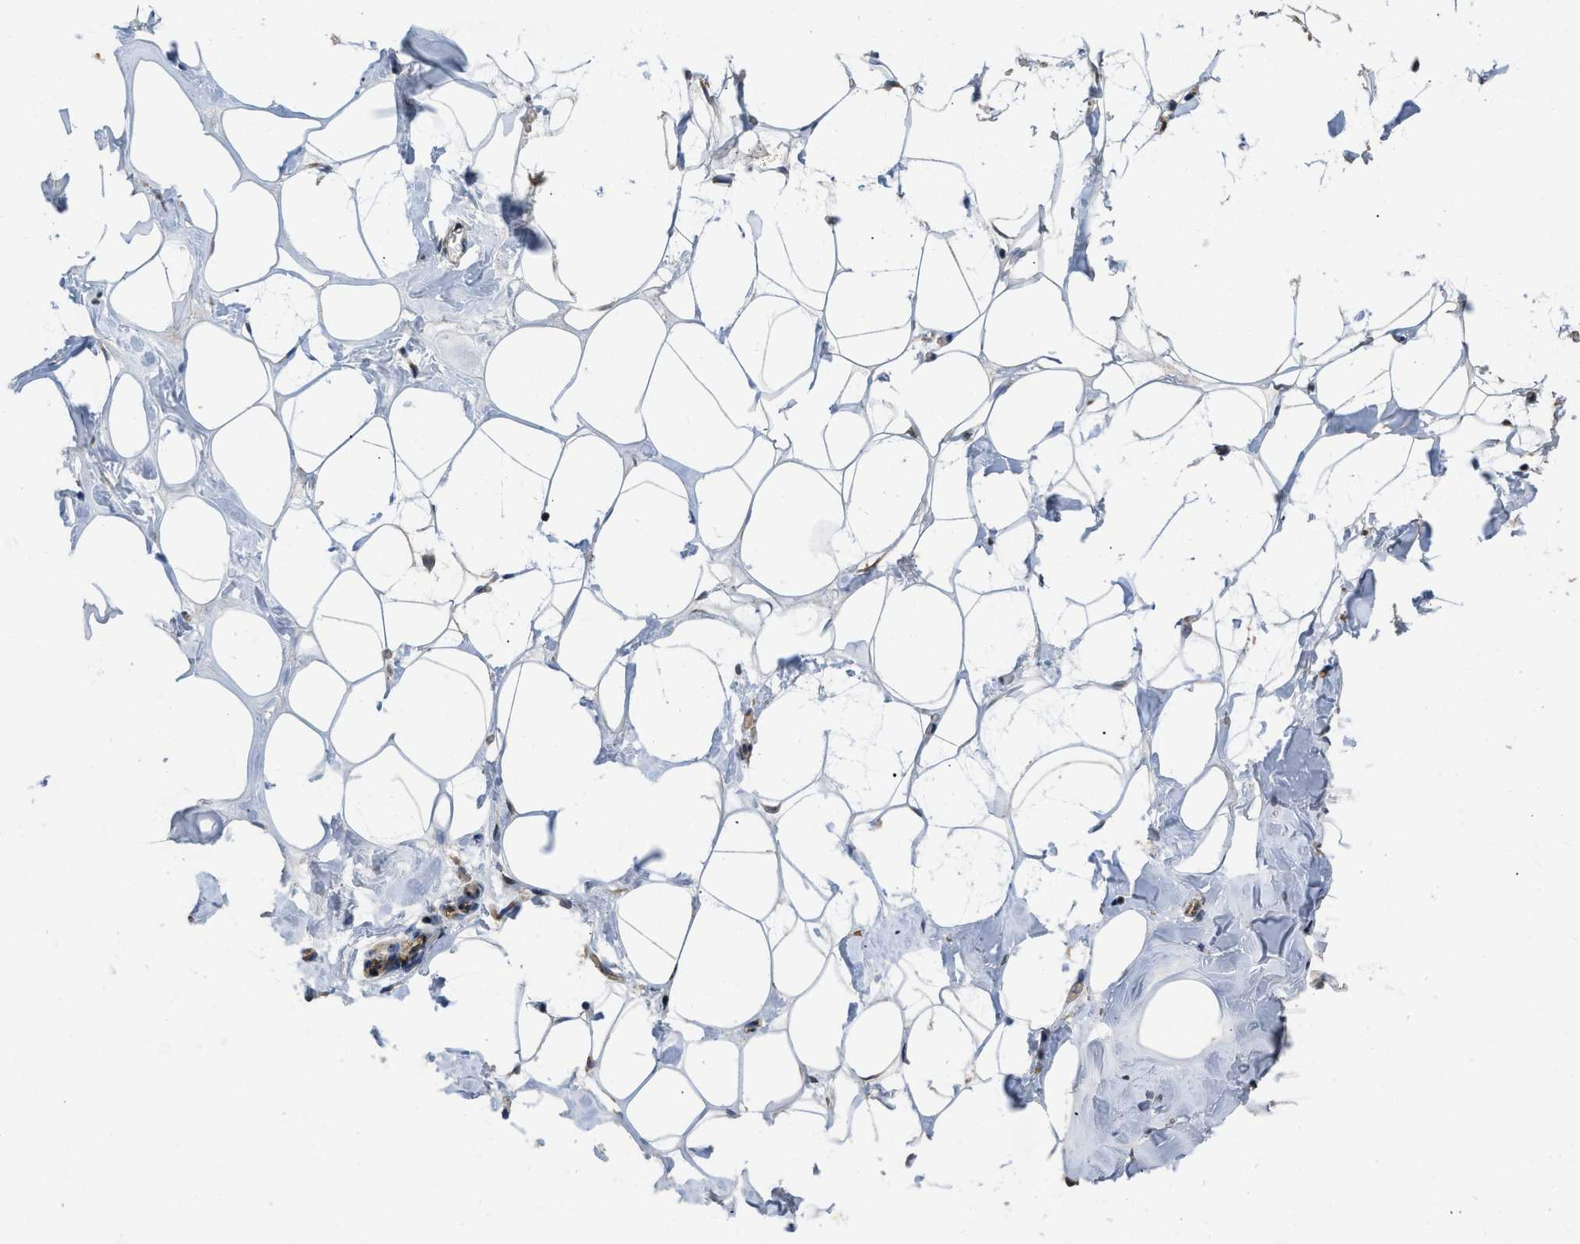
{"staining": {"intensity": "moderate", "quantity": ">75%", "location": "cytoplasmic/membranous"}, "tissue": "adipose tissue", "cell_type": "Adipocytes", "image_type": "normal", "snomed": [{"axis": "morphology", "description": "Normal tissue, NOS"}, {"axis": "morphology", "description": "Fibrosis, NOS"}, {"axis": "topography", "description": "Breast"}, {"axis": "topography", "description": "Adipose tissue"}], "caption": "Protein staining of normal adipose tissue shows moderate cytoplasmic/membranous positivity in approximately >75% of adipocytes. (Brightfield microscopy of DAB IHC at high magnification).", "gene": "SLC4A11", "patient": {"sex": "female", "age": 39}}